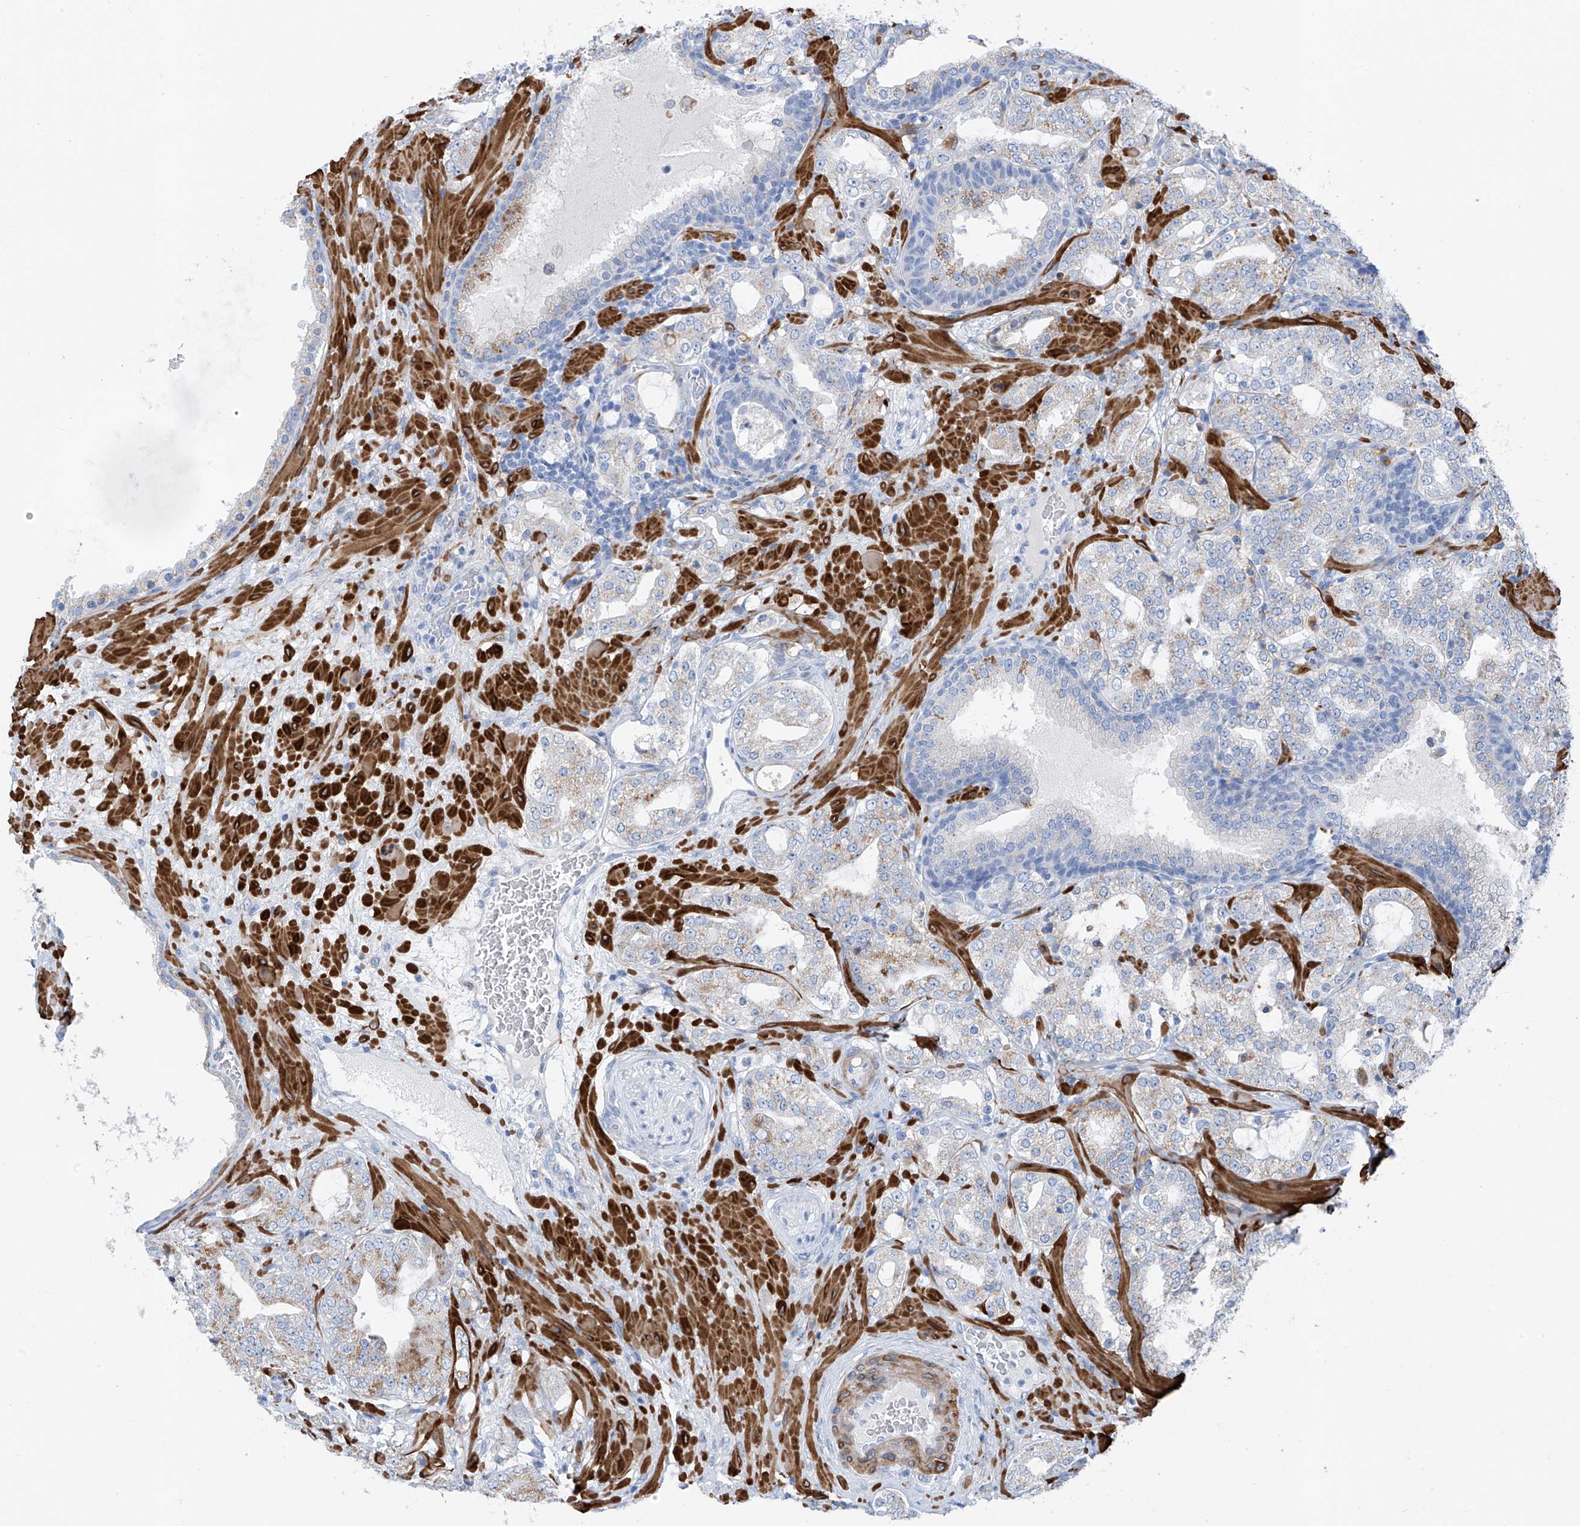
{"staining": {"intensity": "weak", "quantity": "<25%", "location": "cytoplasmic/membranous"}, "tissue": "prostate cancer", "cell_type": "Tumor cells", "image_type": "cancer", "snomed": [{"axis": "morphology", "description": "Adenocarcinoma, High grade"}, {"axis": "topography", "description": "Prostate"}], "caption": "Immunohistochemistry (IHC) image of high-grade adenocarcinoma (prostate) stained for a protein (brown), which shows no expression in tumor cells.", "gene": "GLMP", "patient": {"sex": "male", "age": 64}}